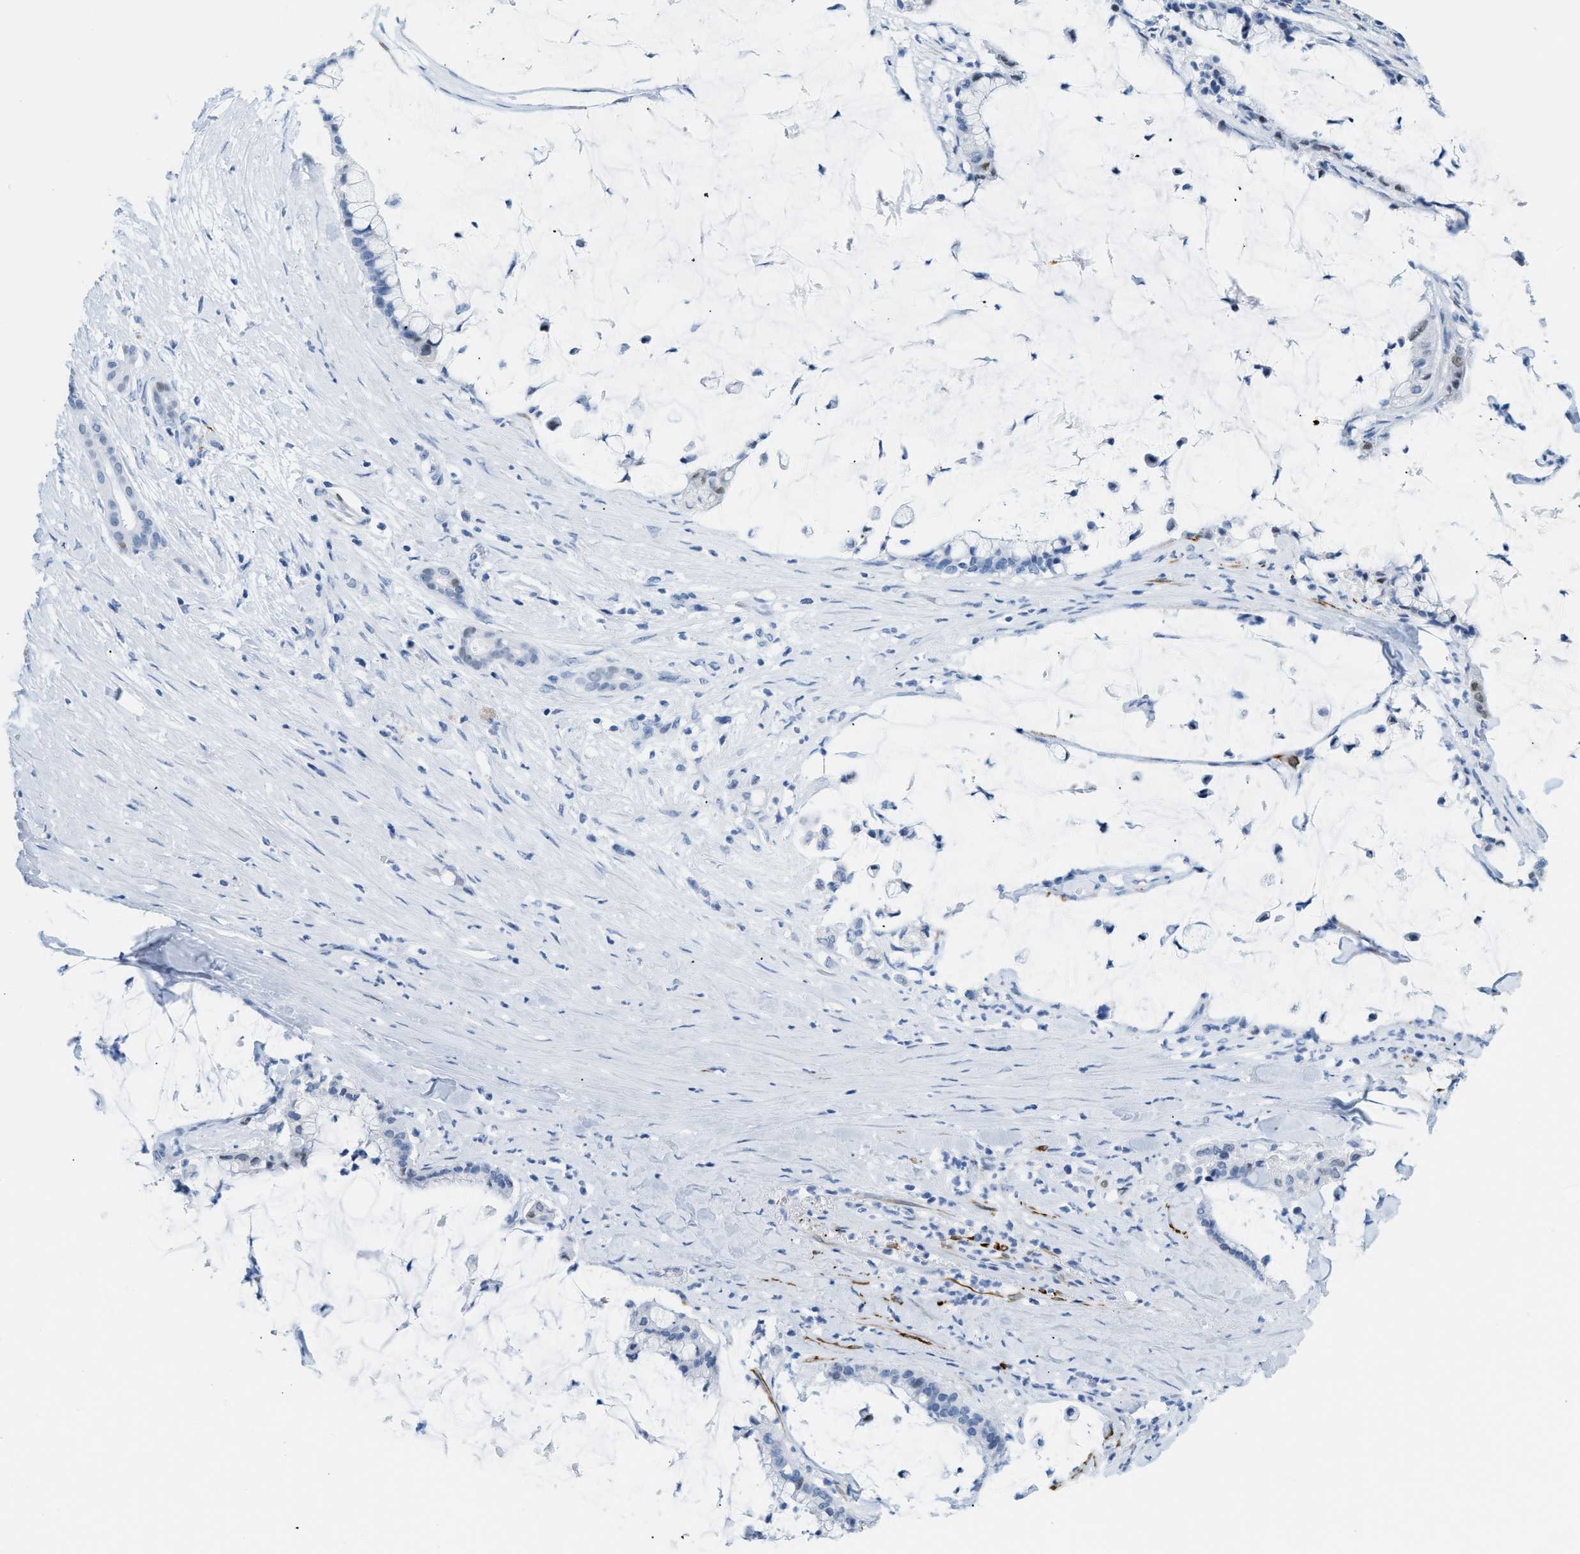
{"staining": {"intensity": "negative", "quantity": "none", "location": "none"}, "tissue": "pancreatic cancer", "cell_type": "Tumor cells", "image_type": "cancer", "snomed": [{"axis": "morphology", "description": "Adenocarcinoma, NOS"}, {"axis": "topography", "description": "Pancreas"}], "caption": "This is a photomicrograph of IHC staining of pancreatic cancer (adenocarcinoma), which shows no positivity in tumor cells. (DAB (3,3'-diaminobenzidine) IHC, high magnification).", "gene": "DES", "patient": {"sex": "male", "age": 41}}